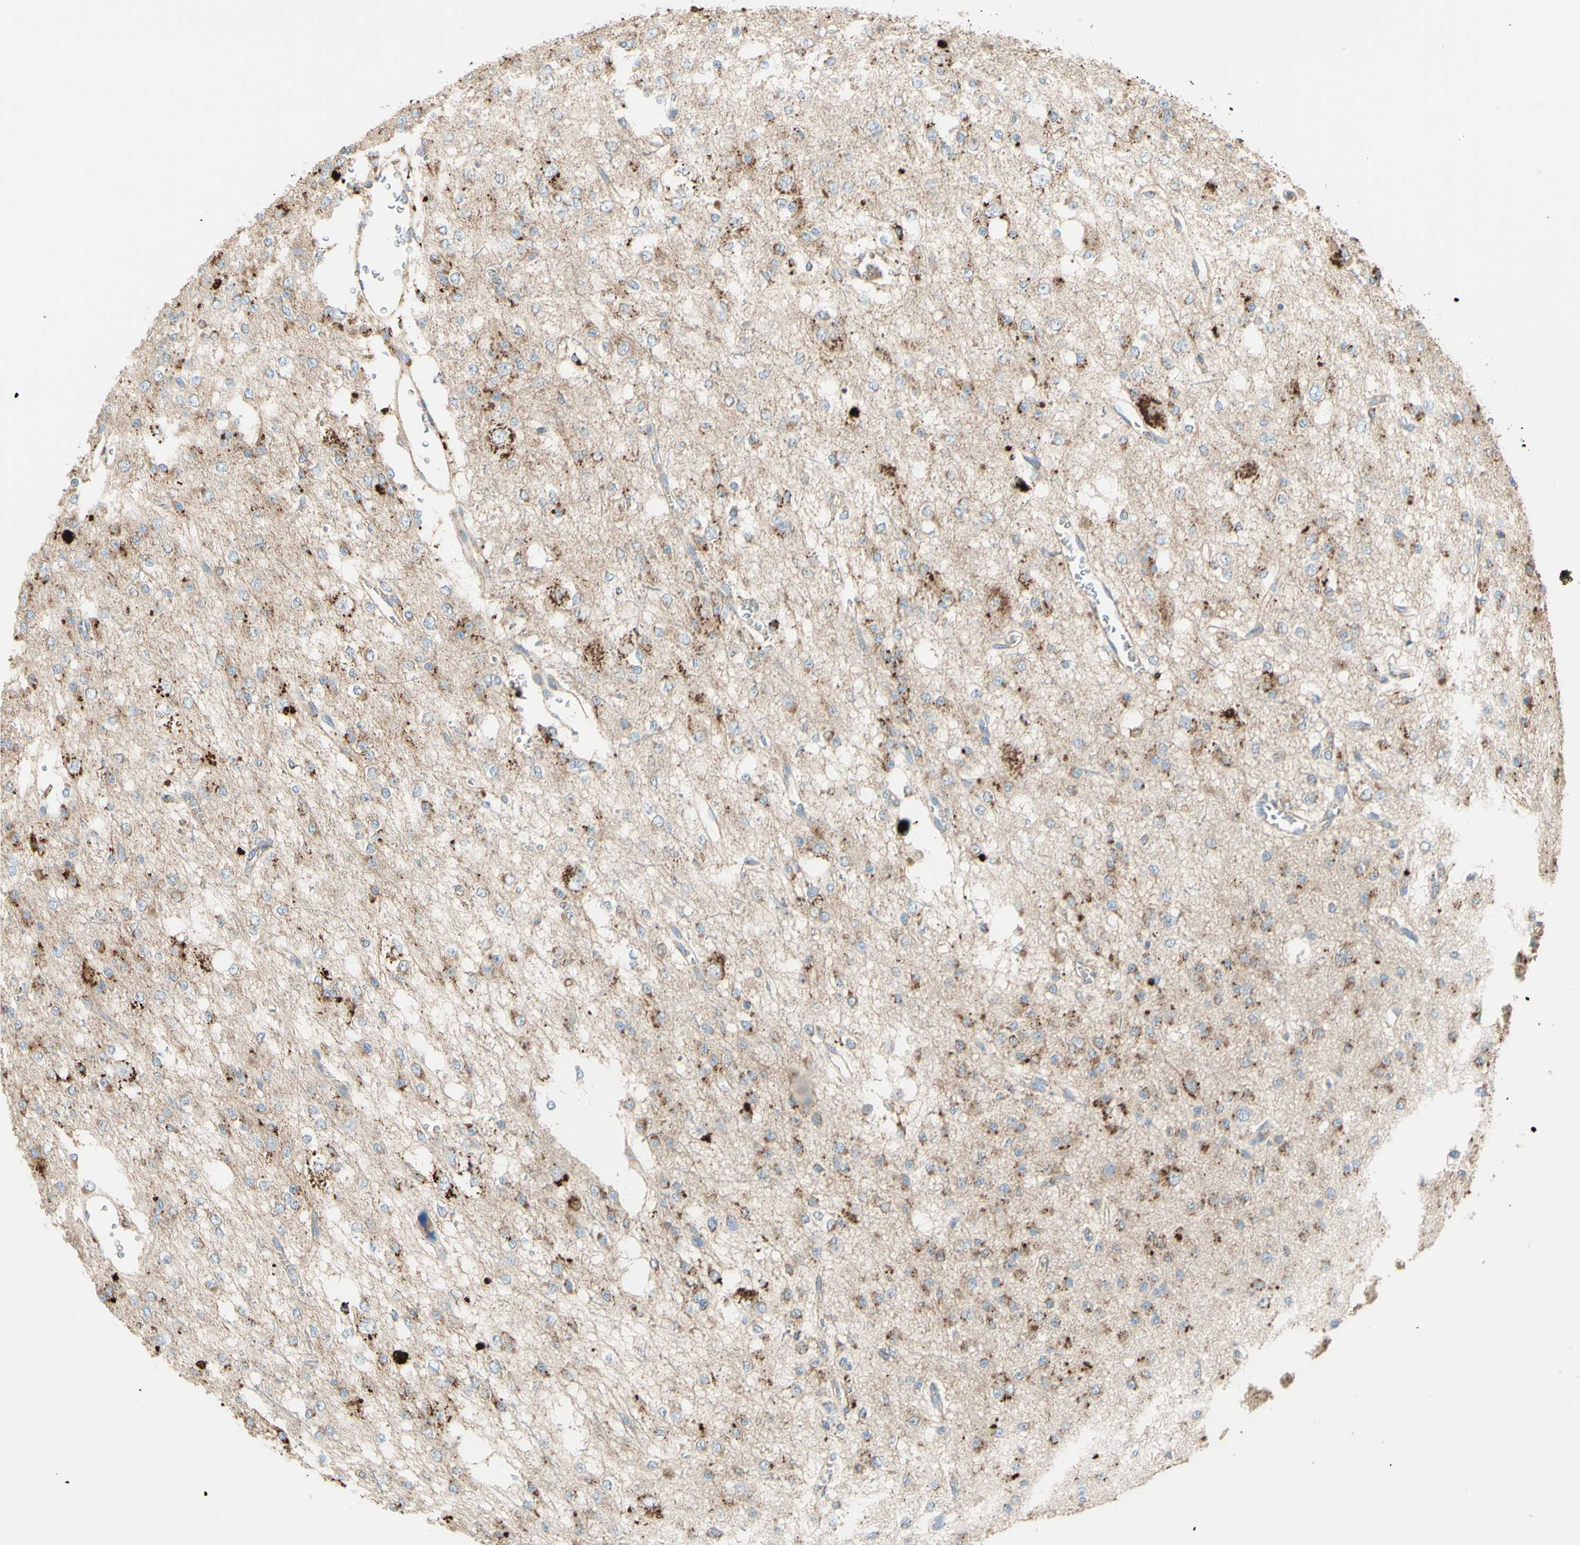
{"staining": {"intensity": "moderate", "quantity": ">75%", "location": "cytoplasmic/membranous"}, "tissue": "glioma", "cell_type": "Tumor cells", "image_type": "cancer", "snomed": [{"axis": "morphology", "description": "Glioma, malignant, Low grade"}, {"axis": "topography", "description": "Brain"}], "caption": "This is an image of immunohistochemistry staining of glioma, which shows moderate positivity in the cytoplasmic/membranous of tumor cells.", "gene": "ARMC10", "patient": {"sex": "male", "age": 38}}